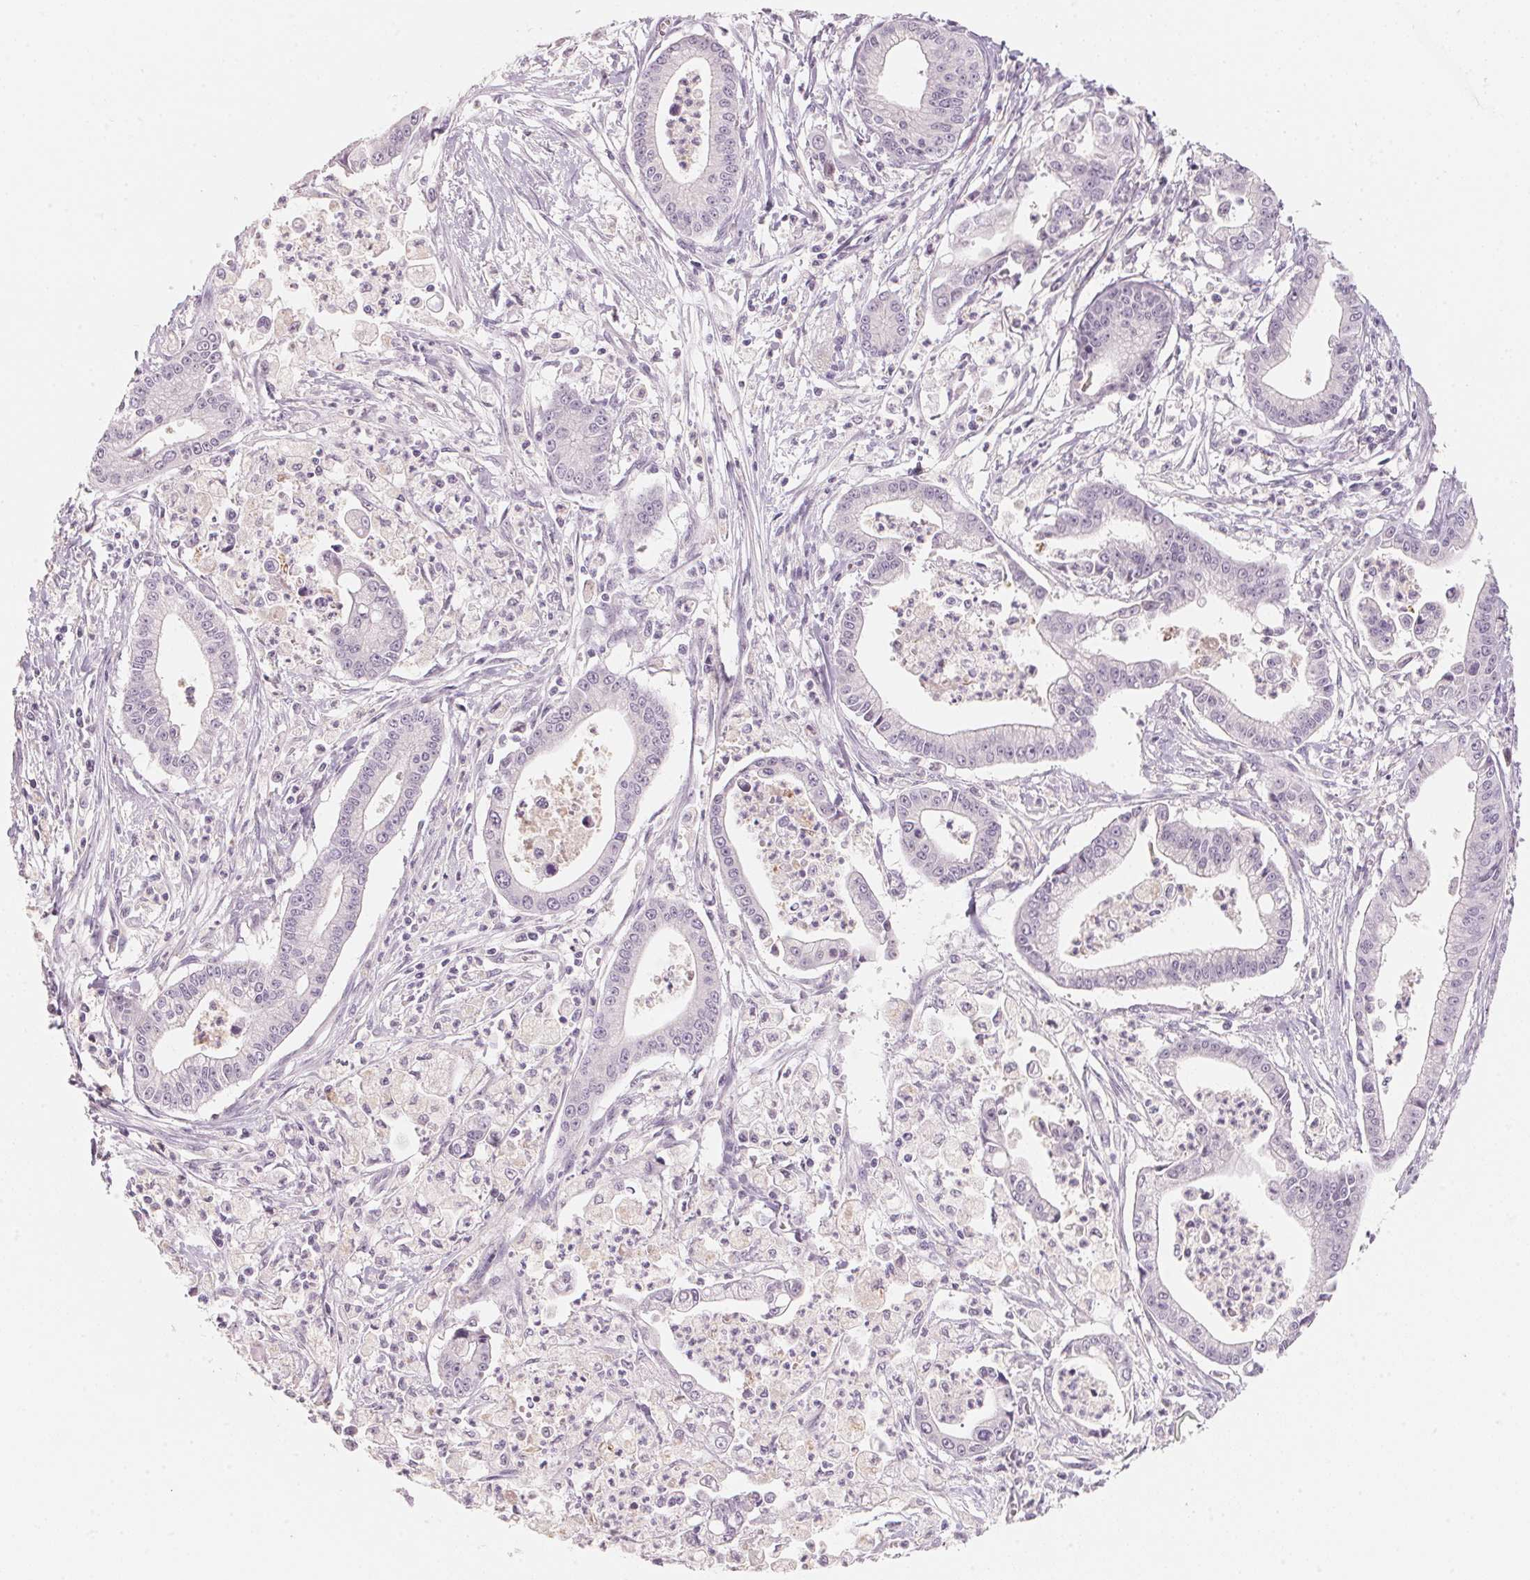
{"staining": {"intensity": "negative", "quantity": "none", "location": "none"}, "tissue": "pancreatic cancer", "cell_type": "Tumor cells", "image_type": "cancer", "snomed": [{"axis": "morphology", "description": "Adenocarcinoma, NOS"}, {"axis": "topography", "description": "Pancreas"}], "caption": "This is an immunohistochemistry image of pancreatic cancer (adenocarcinoma). There is no expression in tumor cells.", "gene": "ANKRD31", "patient": {"sex": "female", "age": 65}}